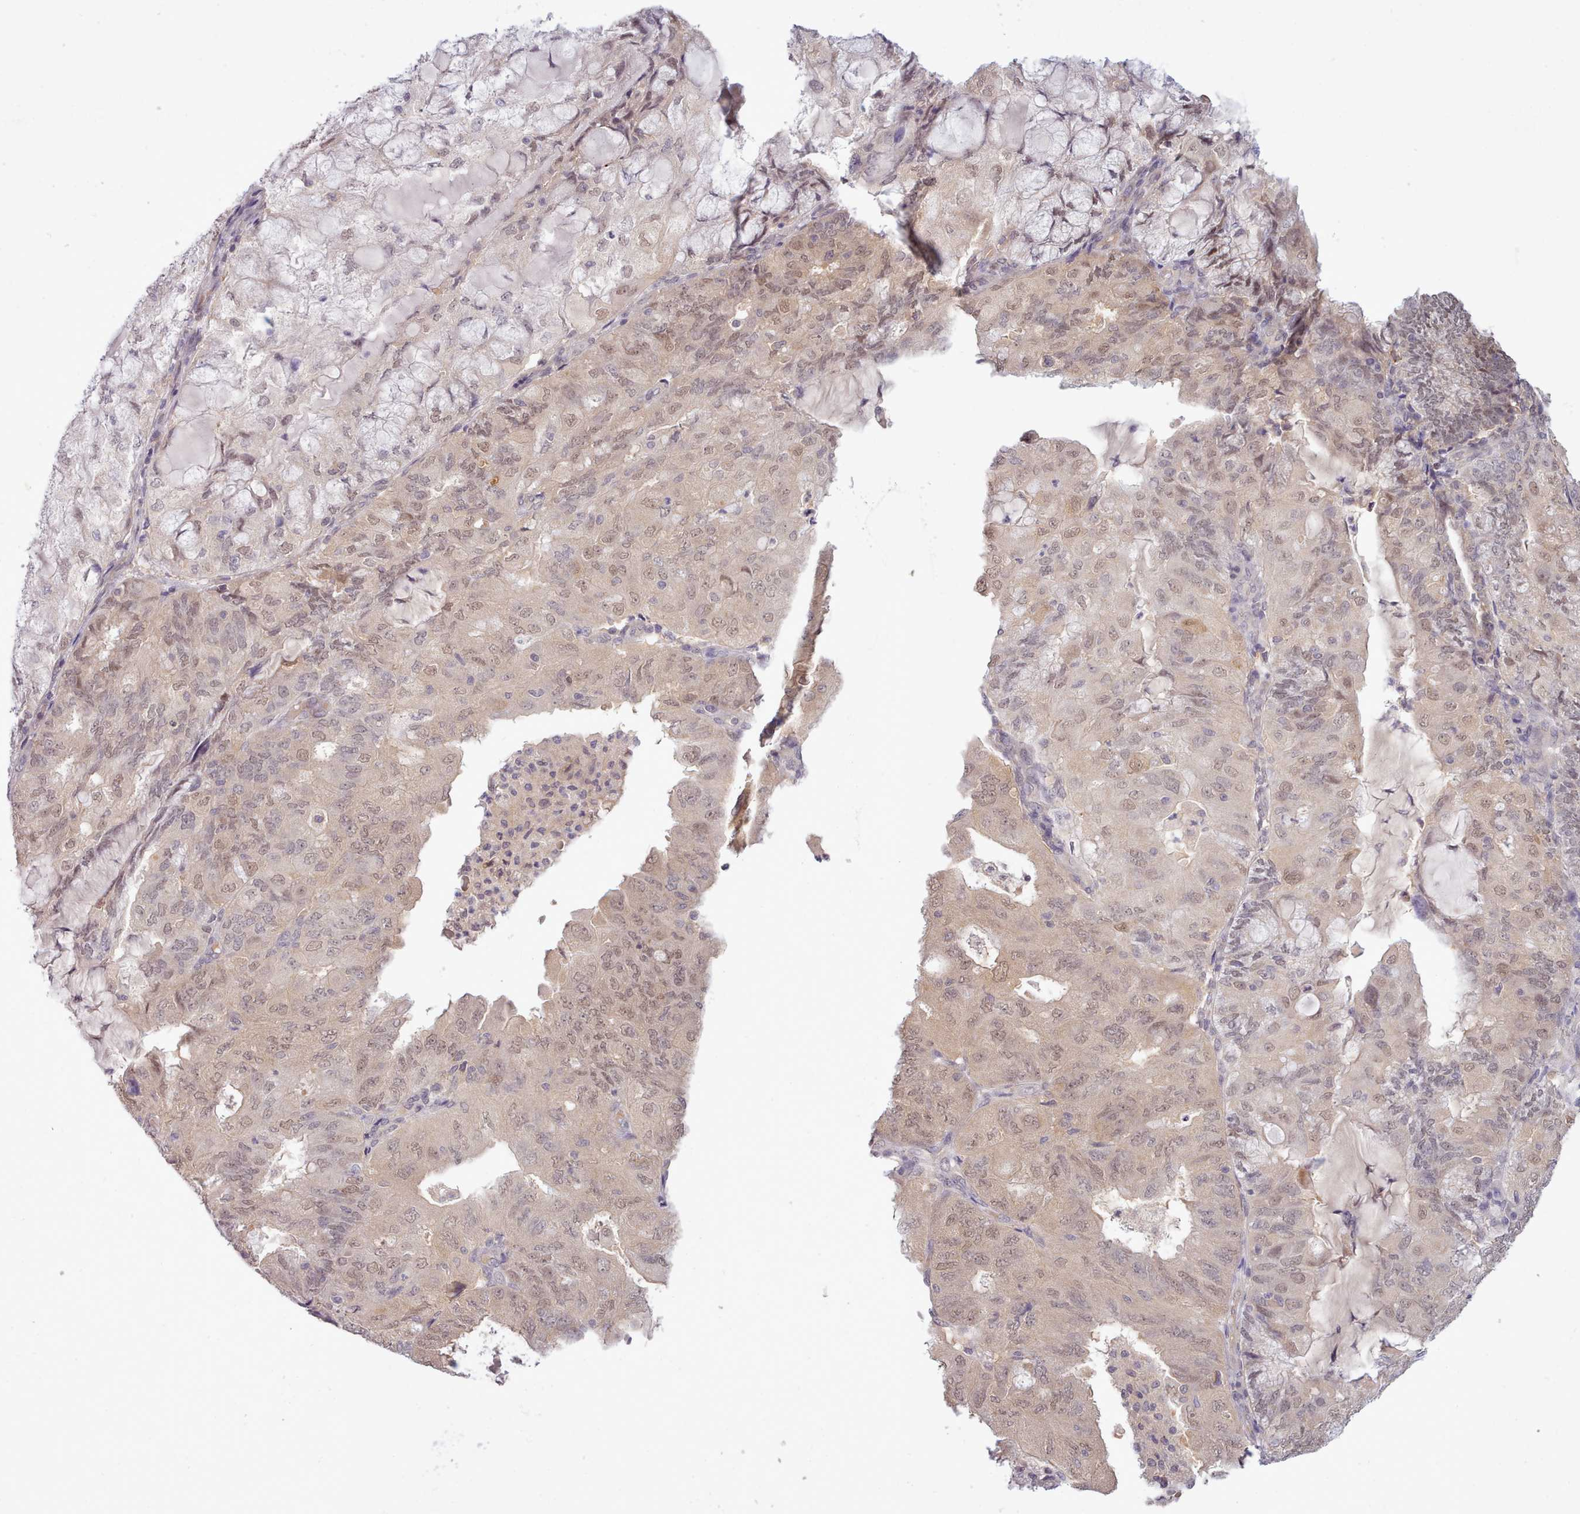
{"staining": {"intensity": "weak", "quantity": ">75%", "location": "nuclear"}, "tissue": "endometrial cancer", "cell_type": "Tumor cells", "image_type": "cancer", "snomed": [{"axis": "morphology", "description": "Adenocarcinoma, NOS"}, {"axis": "topography", "description": "Endometrium"}], "caption": "Brown immunohistochemical staining in endometrial cancer exhibits weak nuclear positivity in approximately >75% of tumor cells.", "gene": "ARL17A", "patient": {"sex": "female", "age": 81}}